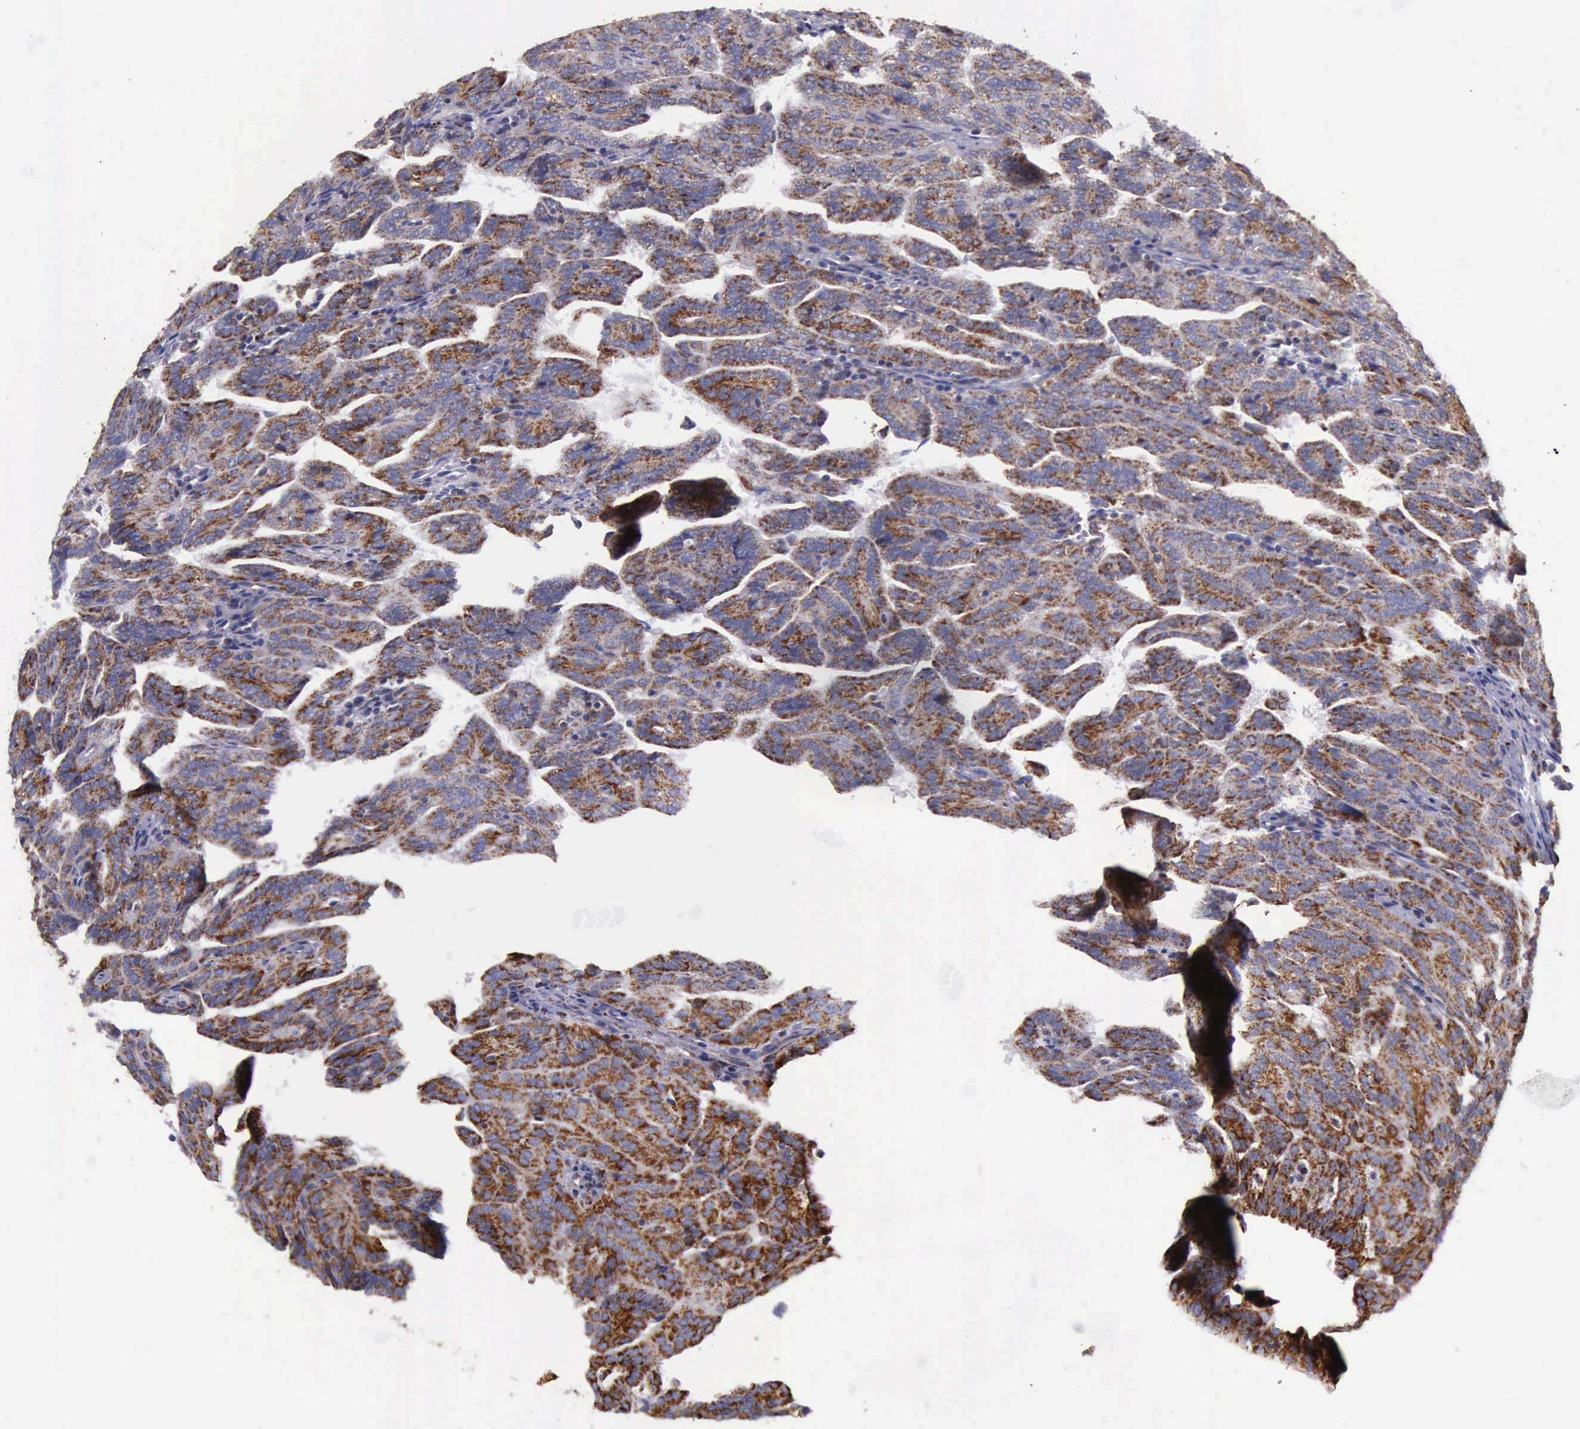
{"staining": {"intensity": "moderate", "quantity": ">75%", "location": "cytoplasmic/membranous"}, "tissue": "renal cancer", "cell_type": "Tumor cells", "image_type": "cancer", "snomed": [{"axis": "morphology", "description": "Adenocarcinoma, NOS"}, {"axis": "topography", "description": "Kidney"}], "caption": "Immunohistochemistry staining of renal cancer (adenocarcinoma), which exhibits medium levels of moderate cytoplasmic/membranous positivity in approximately >75% of tumor cells indicating moderate cytoplasmic/membranous protein staining. The staining was performed using DAB (3,3'-diaminobenzidine) (brown) for protein detection and nuclei were counterstained in hematoxylin (blue).", "gene": "TXN2", "patient": {"sex": "male", "age": 61}}